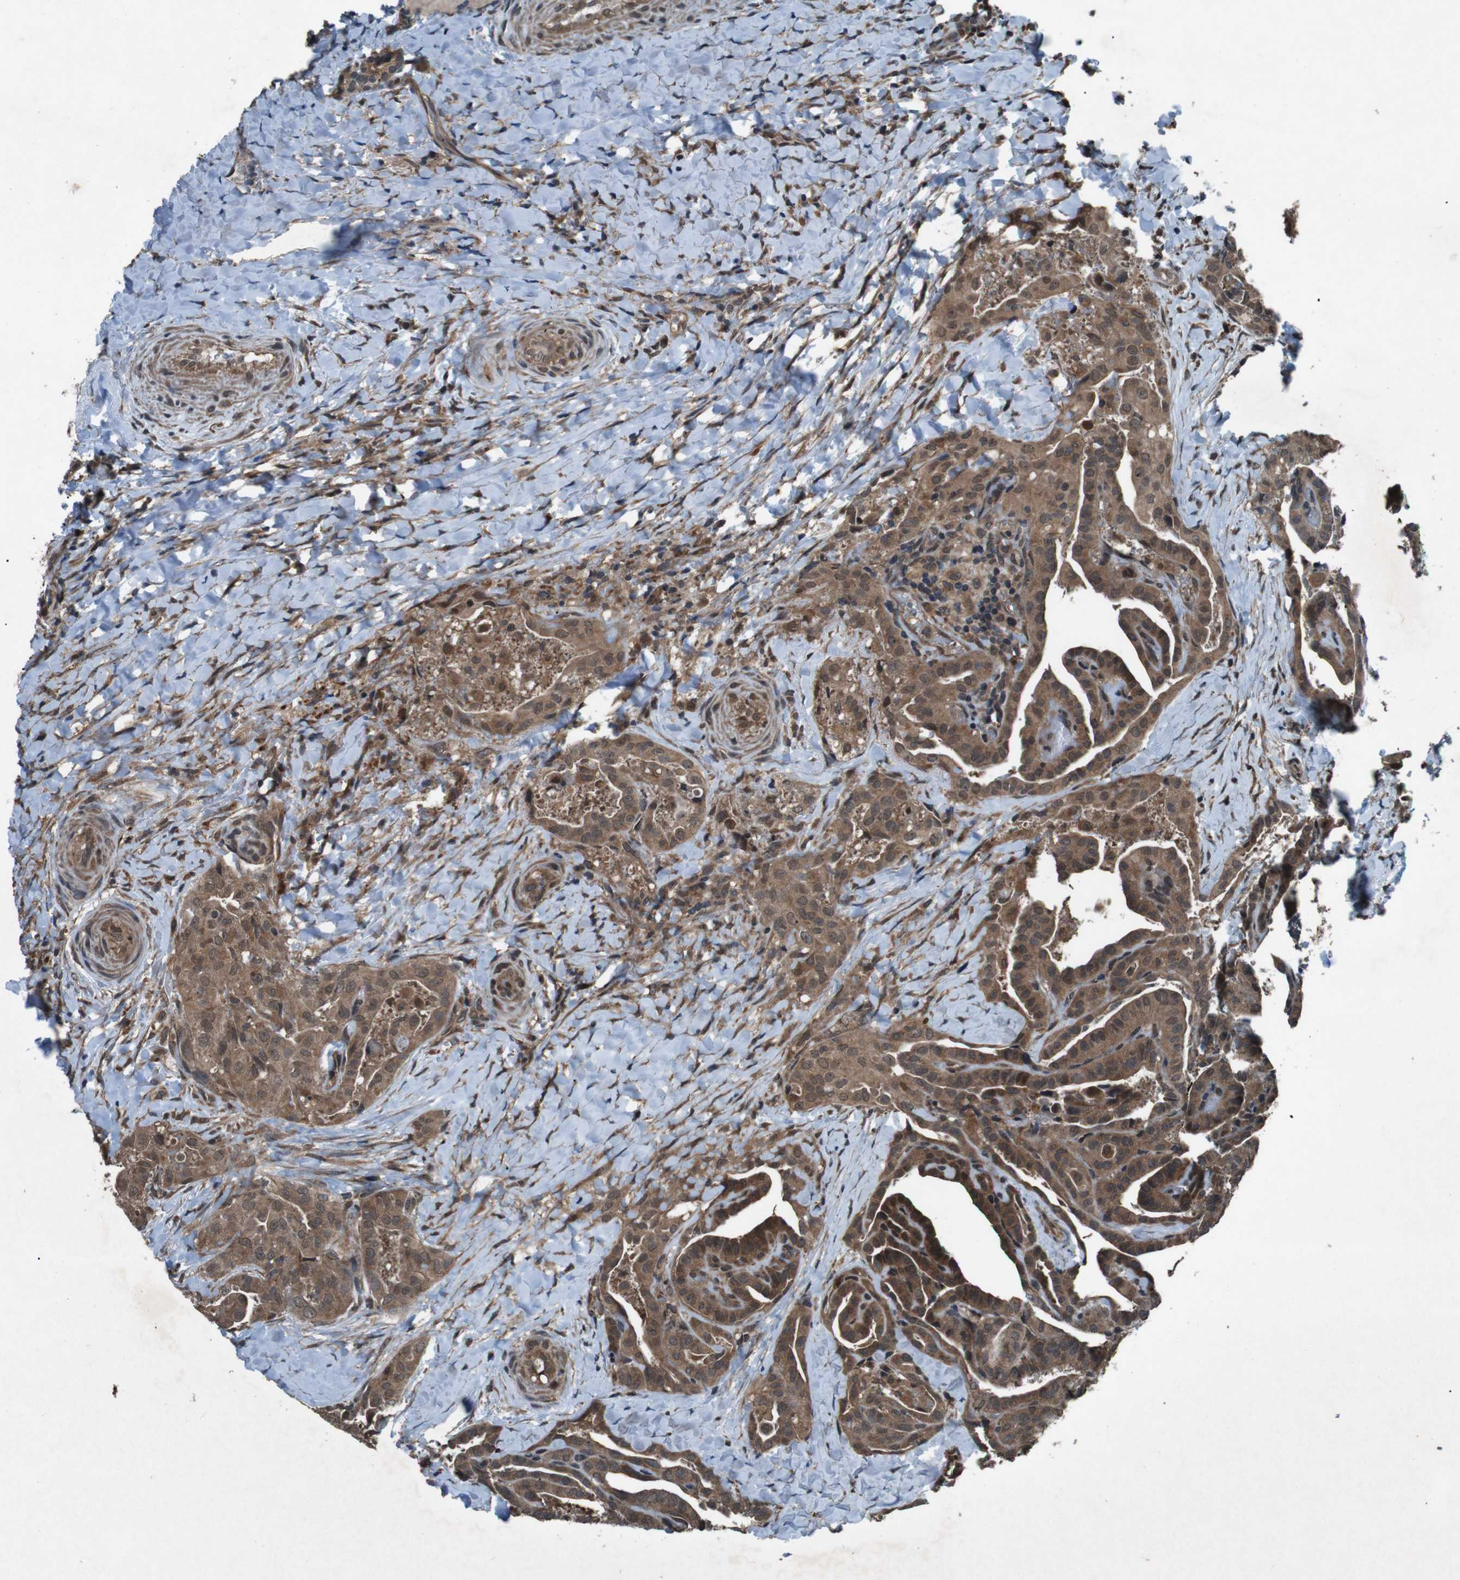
{"staining": {"intensity": "moderate", "quantity": ">75%", "location": "cytoplasmic/membranous"}, "tissue": "thyroid cancer", "cell_type": "Tumor cells", "image_type": "cancer", "snomed": [{"axis": "morphology", "description": "Papillary adenocarcinoma, NOS"}, {"axis": "topography", "description": "Thyroid gland"}], "caption": "Moderate cytoplasmic/membranous protein positivity is seen in about >75% of tumor cells in thyroid cancer (papillary adenocarcinoma).", "gene": "SOCS1", "patient": {"sex": "male", "age": 77}}